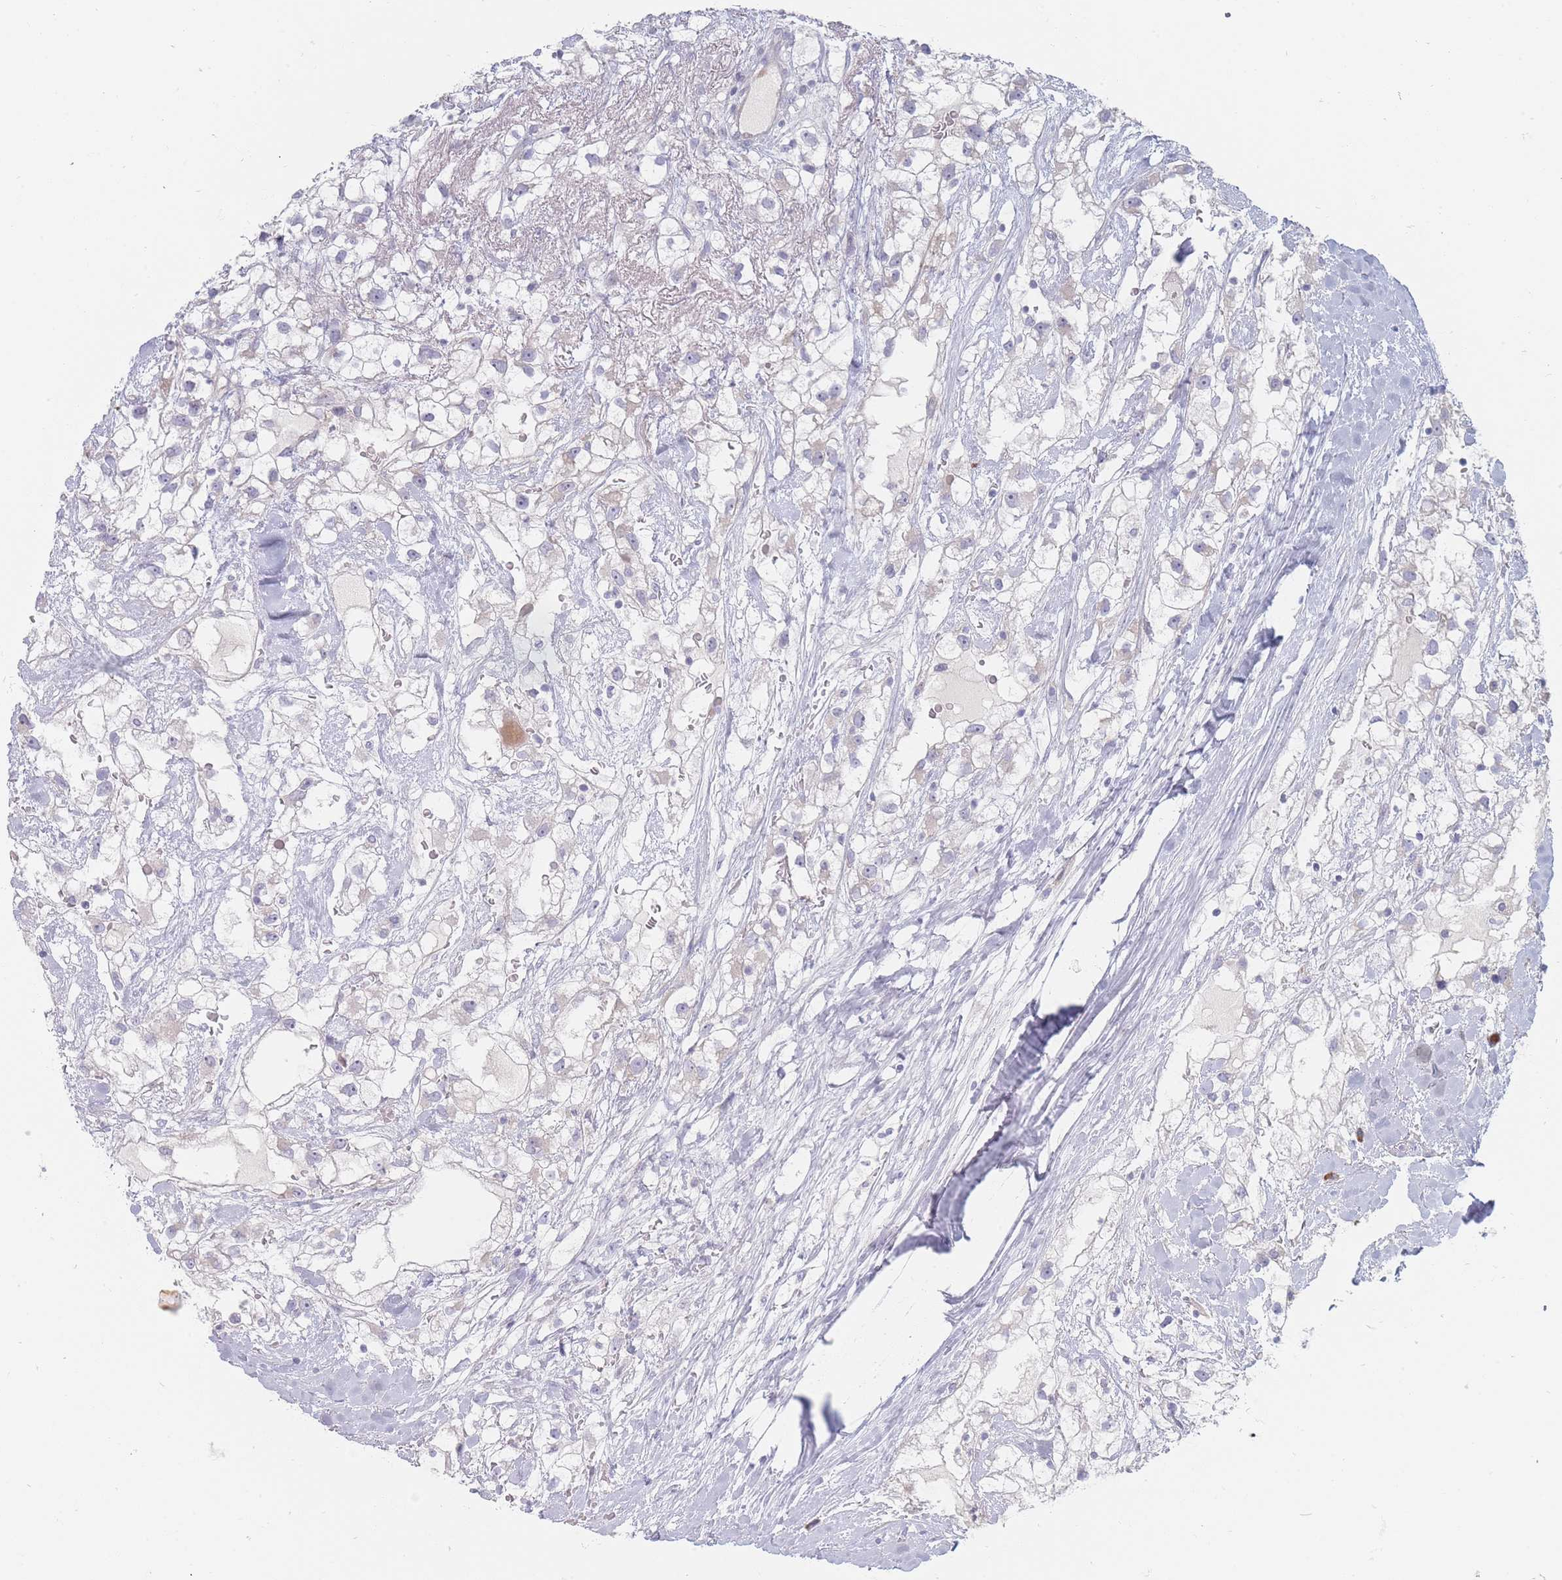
{"staining": {"intensity": "negative", "quantity": "none", "location": "none"}, "tissue": "renal cancer", "cell_type": "Tumor cells", "image_type": "cancer", "snomed": [{"axis": "morphology", "description": "Adenocarcinoma, NOS"}, {"axis": "topography", "description": "Kidney"}], "caption": "Immunohistochemistry (IHC) of human renal adenocarcinoma exhibits no expression in tumor cells.", "gene": "SPATS1", "patient": {"sex": "male", "age": 59}}